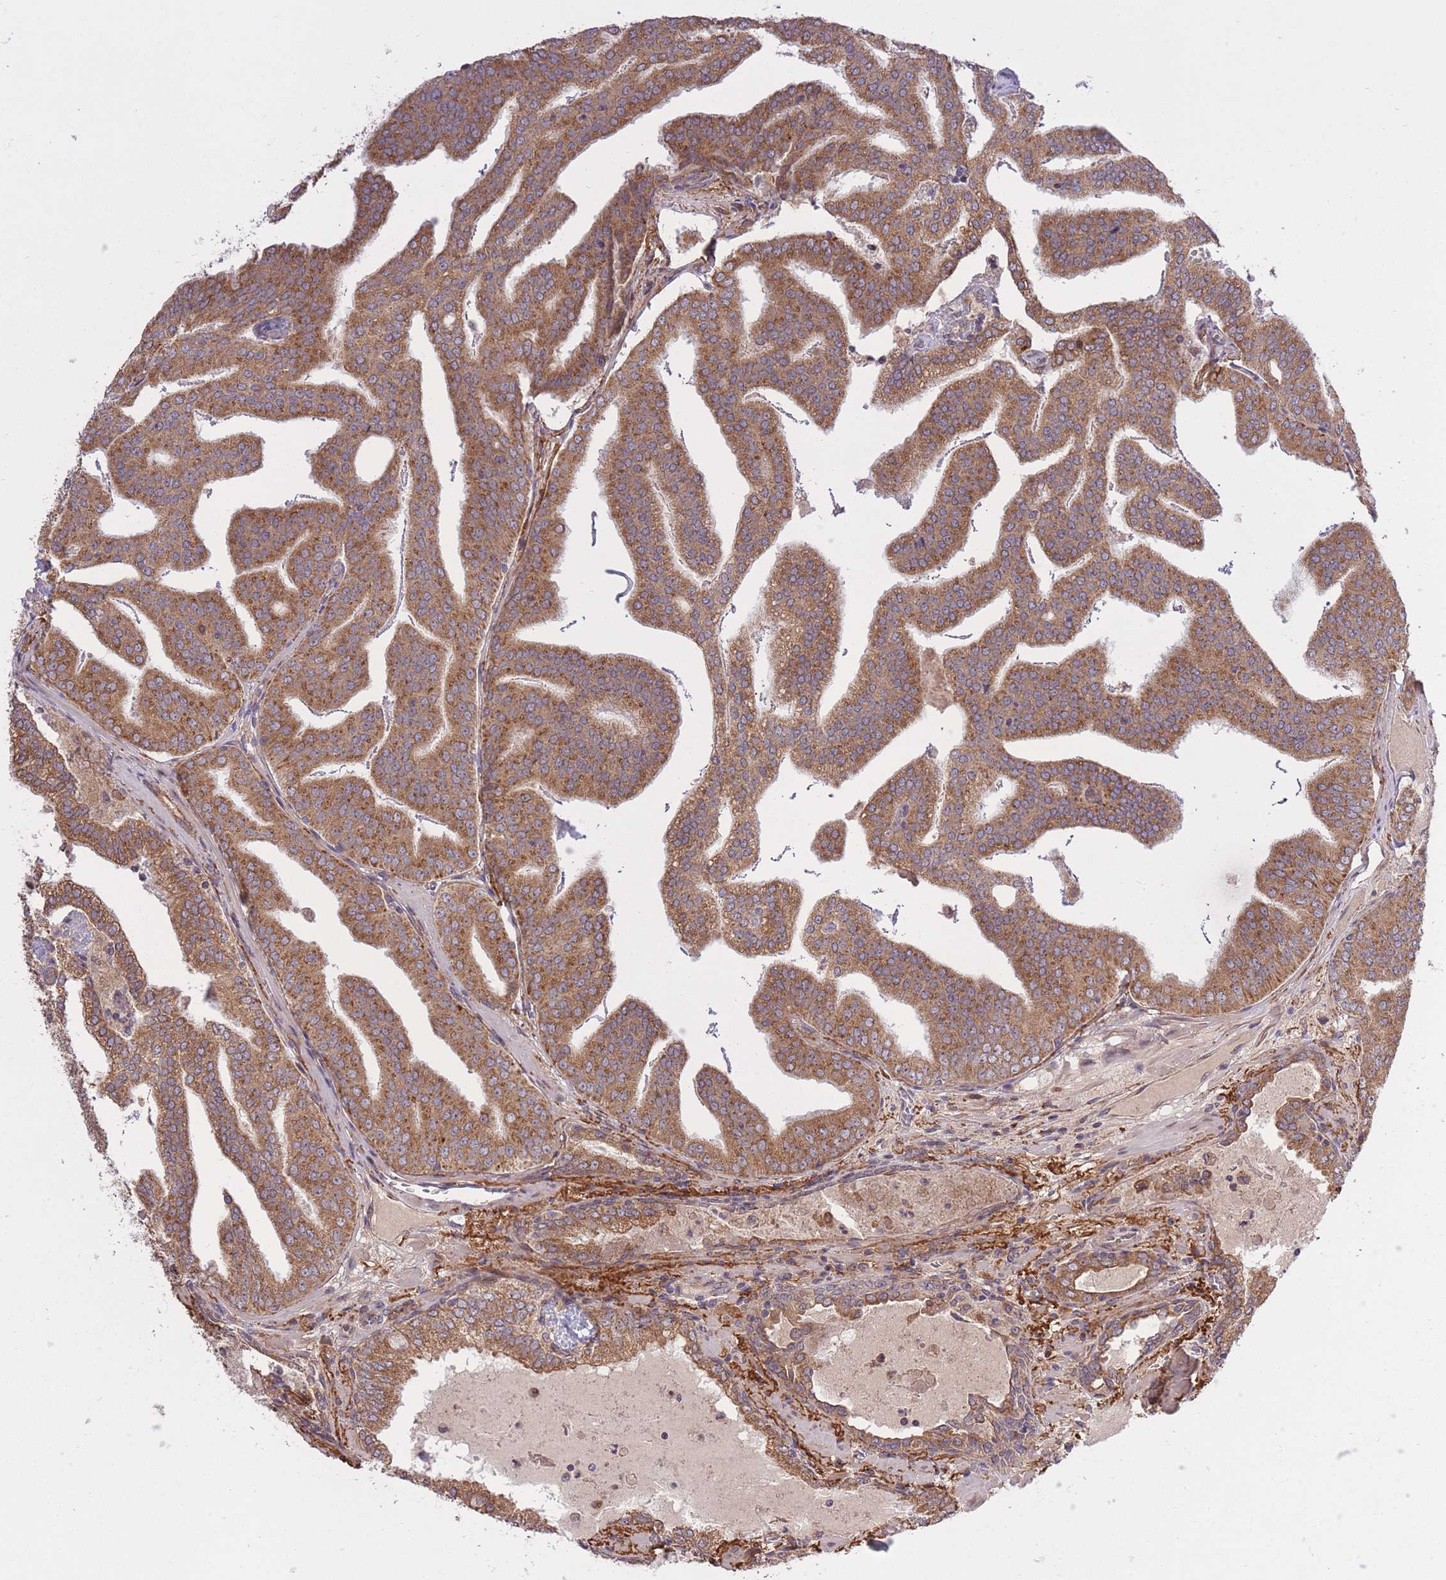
{"staining": {"intensity": "moderate", "quantity": ">75%", "location": "cytoplasmic/membranous"}, "tissue": "prostate cancer", "cell_type": "Tumor cells", "image_type": "cancer", "snomed": [{"axis": "morphology", "description": "Adenocarcinoma, High grade"}, {"axis": "topography", "description": "Prostate"}], "caption": "Protein expression analysis of prostate cancer displays moderate cytoplasmic/membranous staining in about >75% of tumor cells. (DAB IHC, brown staining for protein, blue staining for nuclei).", "gene": "ZNF391", "patient": {"sex": "male", "age": 68}}